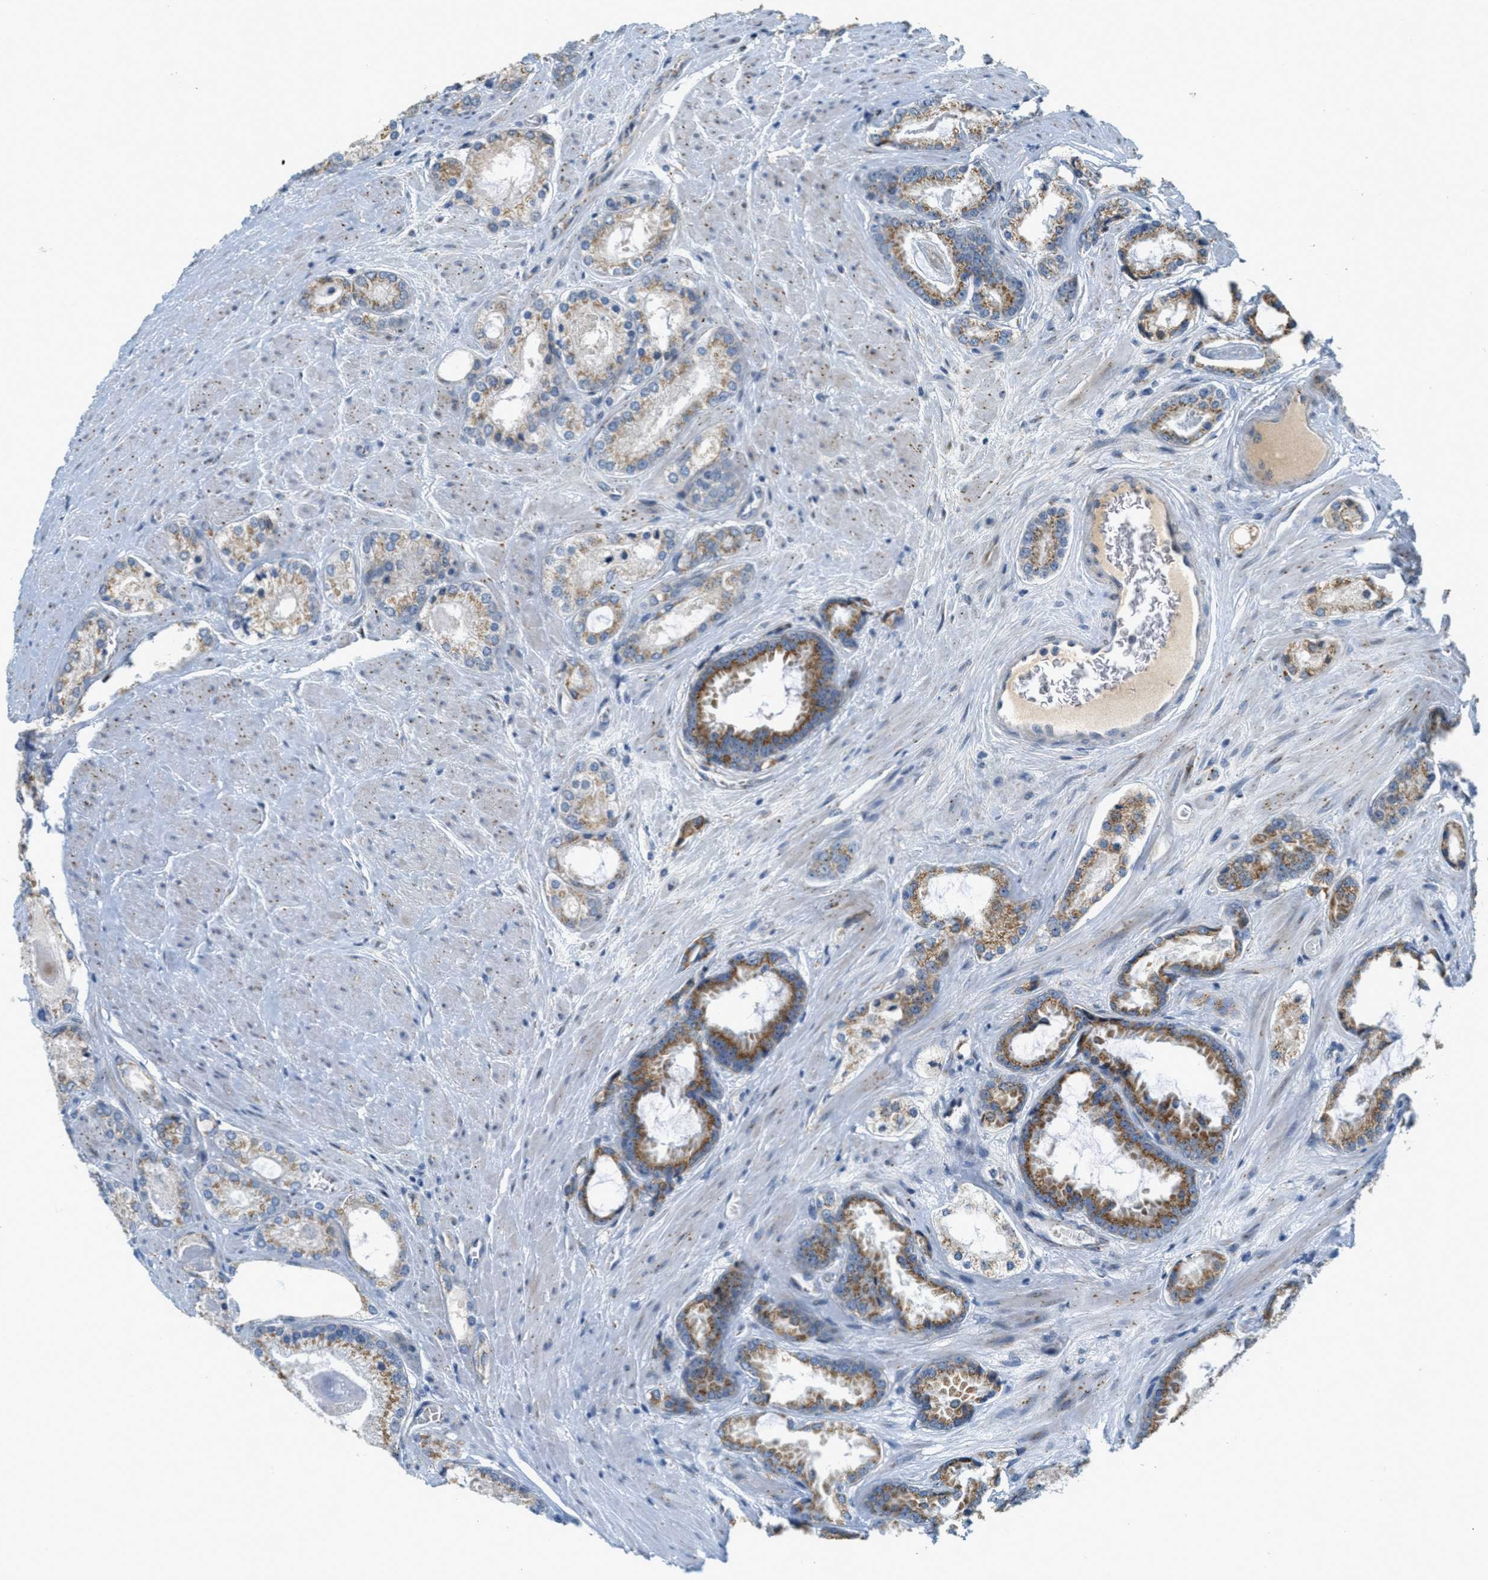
{"staining": {"intensity": "moderate", "quantity": ">75%", "location": "cytoplasmic/membranous"}, "tissue": "prostate cancer", "cell_type": "Tumor cells", "image_type": "cancer", "snomed": [{"axis": "morphology", "description": "Adenocarcinoma, High grade"}, {"axis": "topography", "description": "Prostate"}], "caption": "Human high-grade adenocarcinoma (prostate) stained with a protein marker demonstrates moderate staining in tumor cells.", "gene": "ZFPL1", "patient": {"sex": "male", "age": 65}}